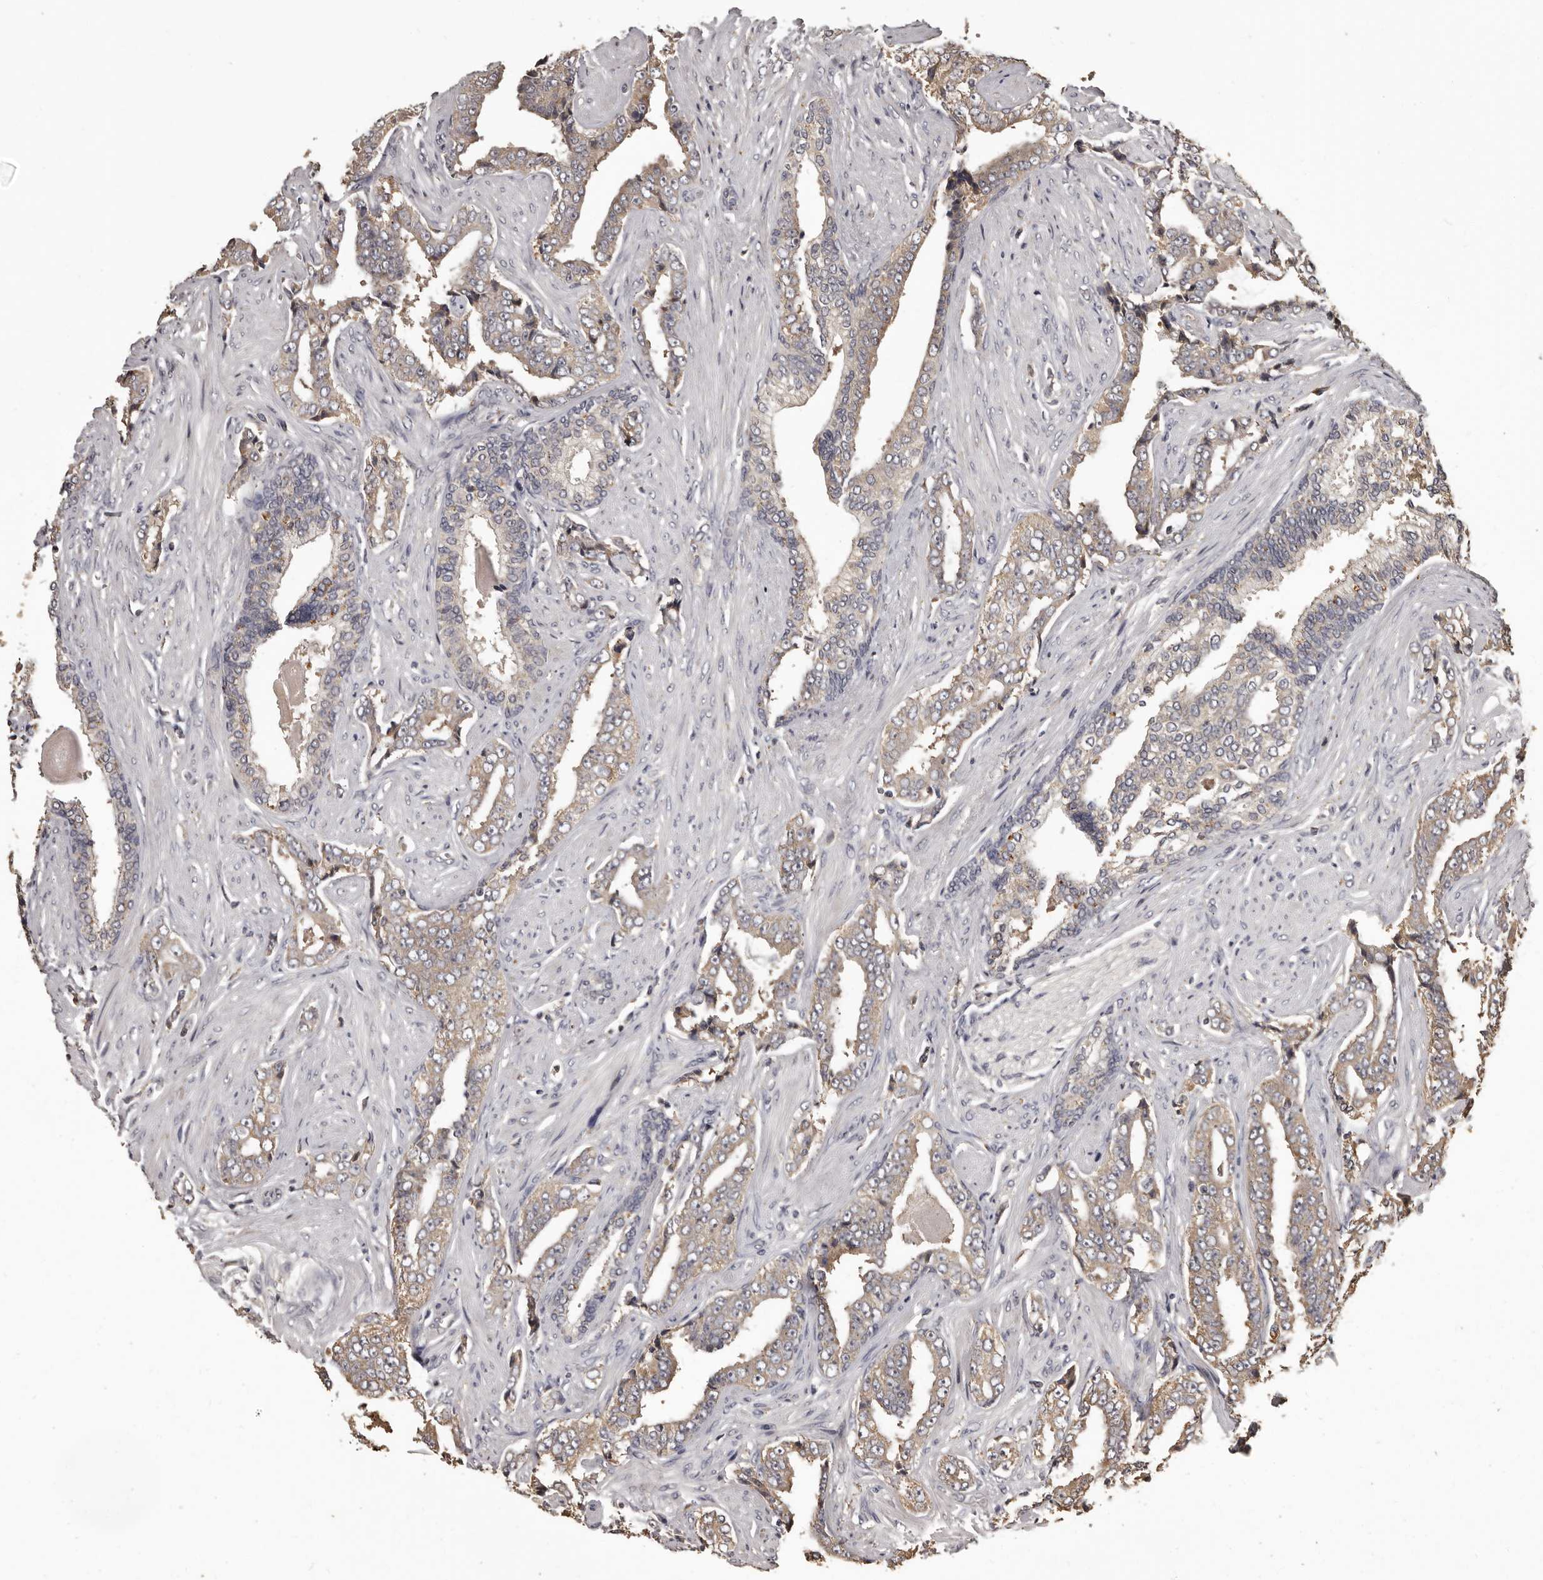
{"staining": {"intensity": "weak", "quantity": "25%-75%", "location": "cytoplasmic/membranous"}, "tissue": "prostate cancer", "cell_type": "Tumor cells", "image_type": "cancer", "snomed": [{"axis": "morphology", "description": "Adenocarcinoma, High grade"}, {"axis": "topography", "description": "Prostate"}], "caption": "IHC of high-grade adenocarcinoma (prostate) exhibits low levels of weak cytoplasmic/membranous positivity in about 25%-75% of tumor cells.", "gene": "MGAT5", "patient": {"sex": "male", "age": 71}}